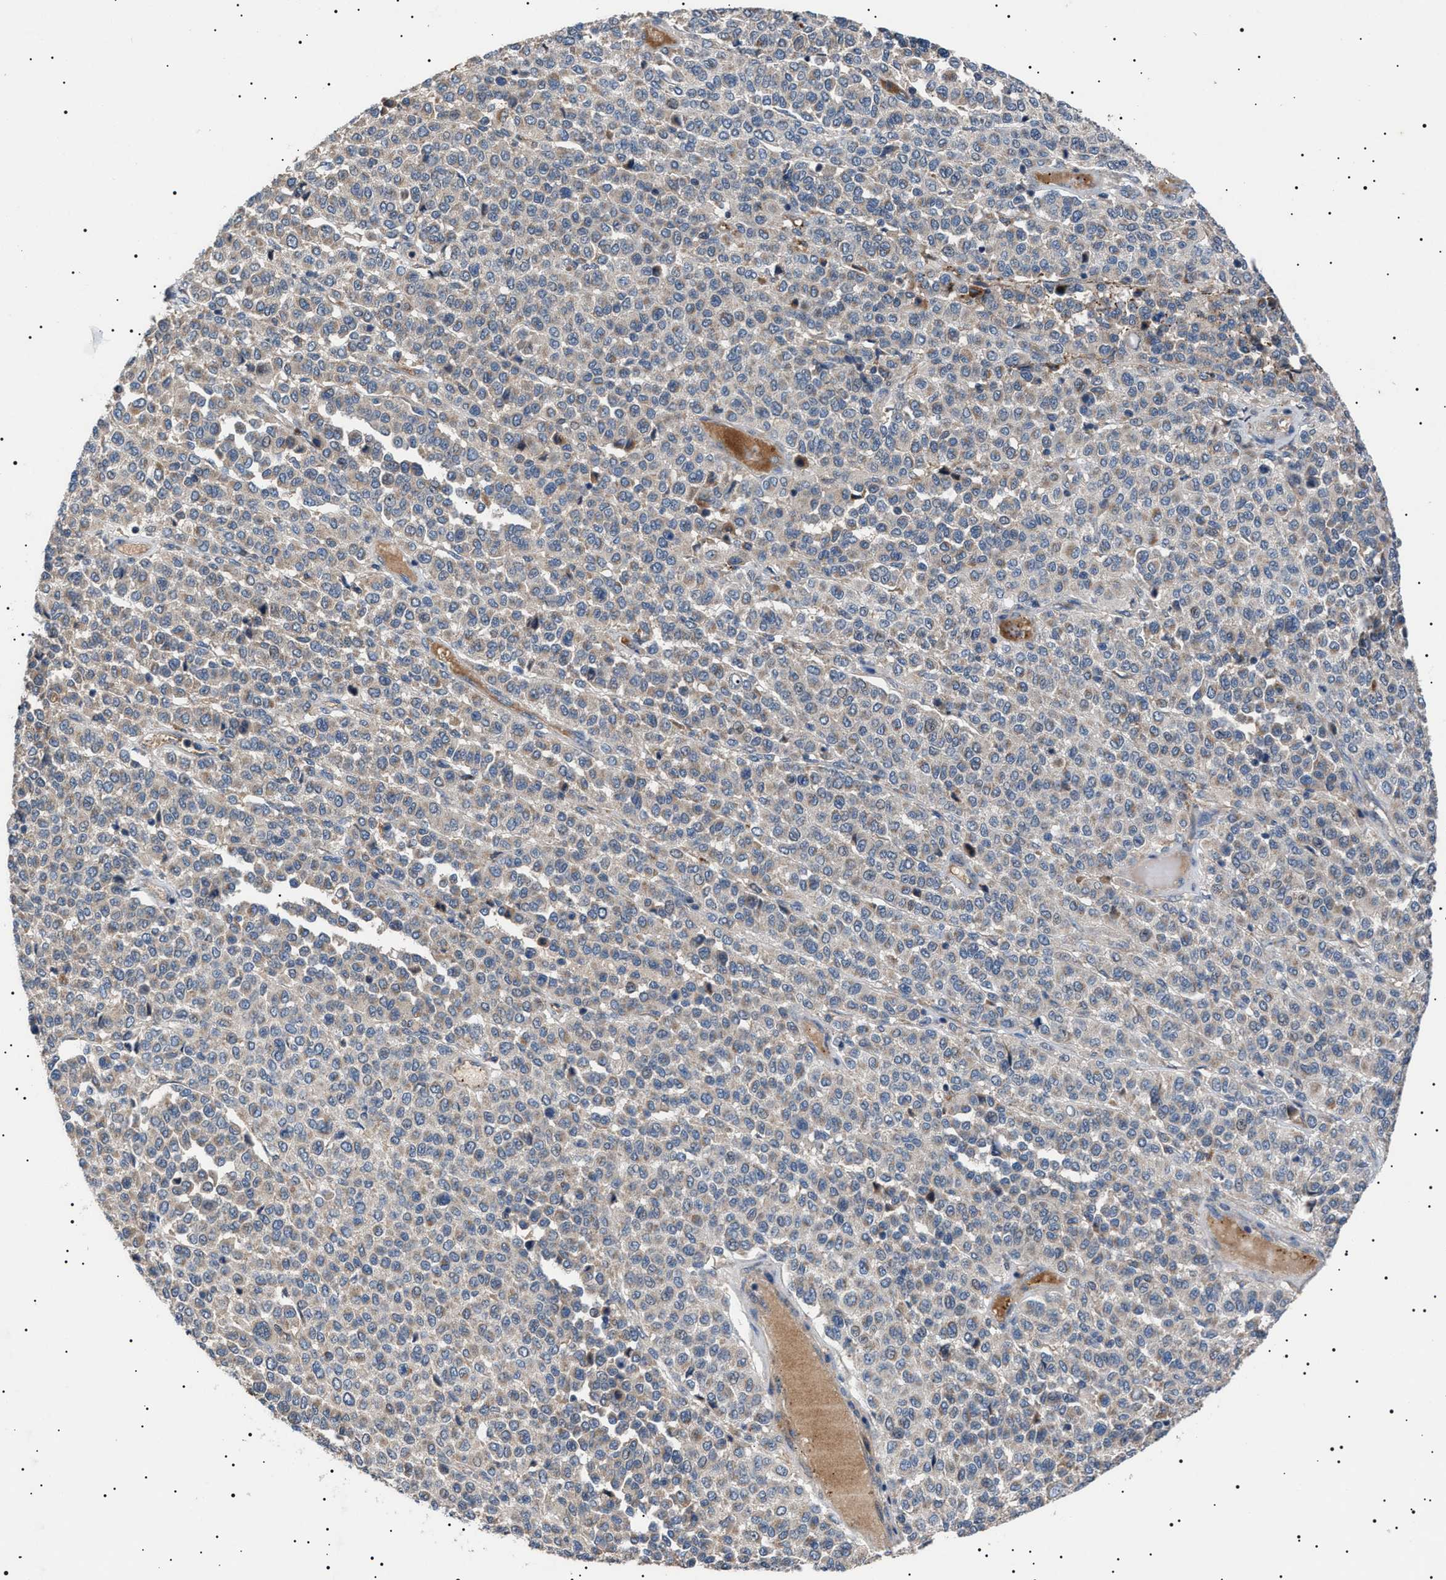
{"staining": {"intensity": "weak", "quantity": "<25%", "location": "cytoplasmic/membranous"}, "tissue": "melanoma", "cell_type": "Tumor cells", "image_type": "cancer", "snomed": [{"axis": "morphology", "description": "Malignant melanoma, Metastatic site"}, {"axis": "topography", "description": "Pancreas"}], "caption": "Malignant melanoma (metastatic site) was stained to show a protein in brown. There is no significant expression in tumor cells.", "gene": "PTRH1", "patient": {"sex": "female", "age": 30}}